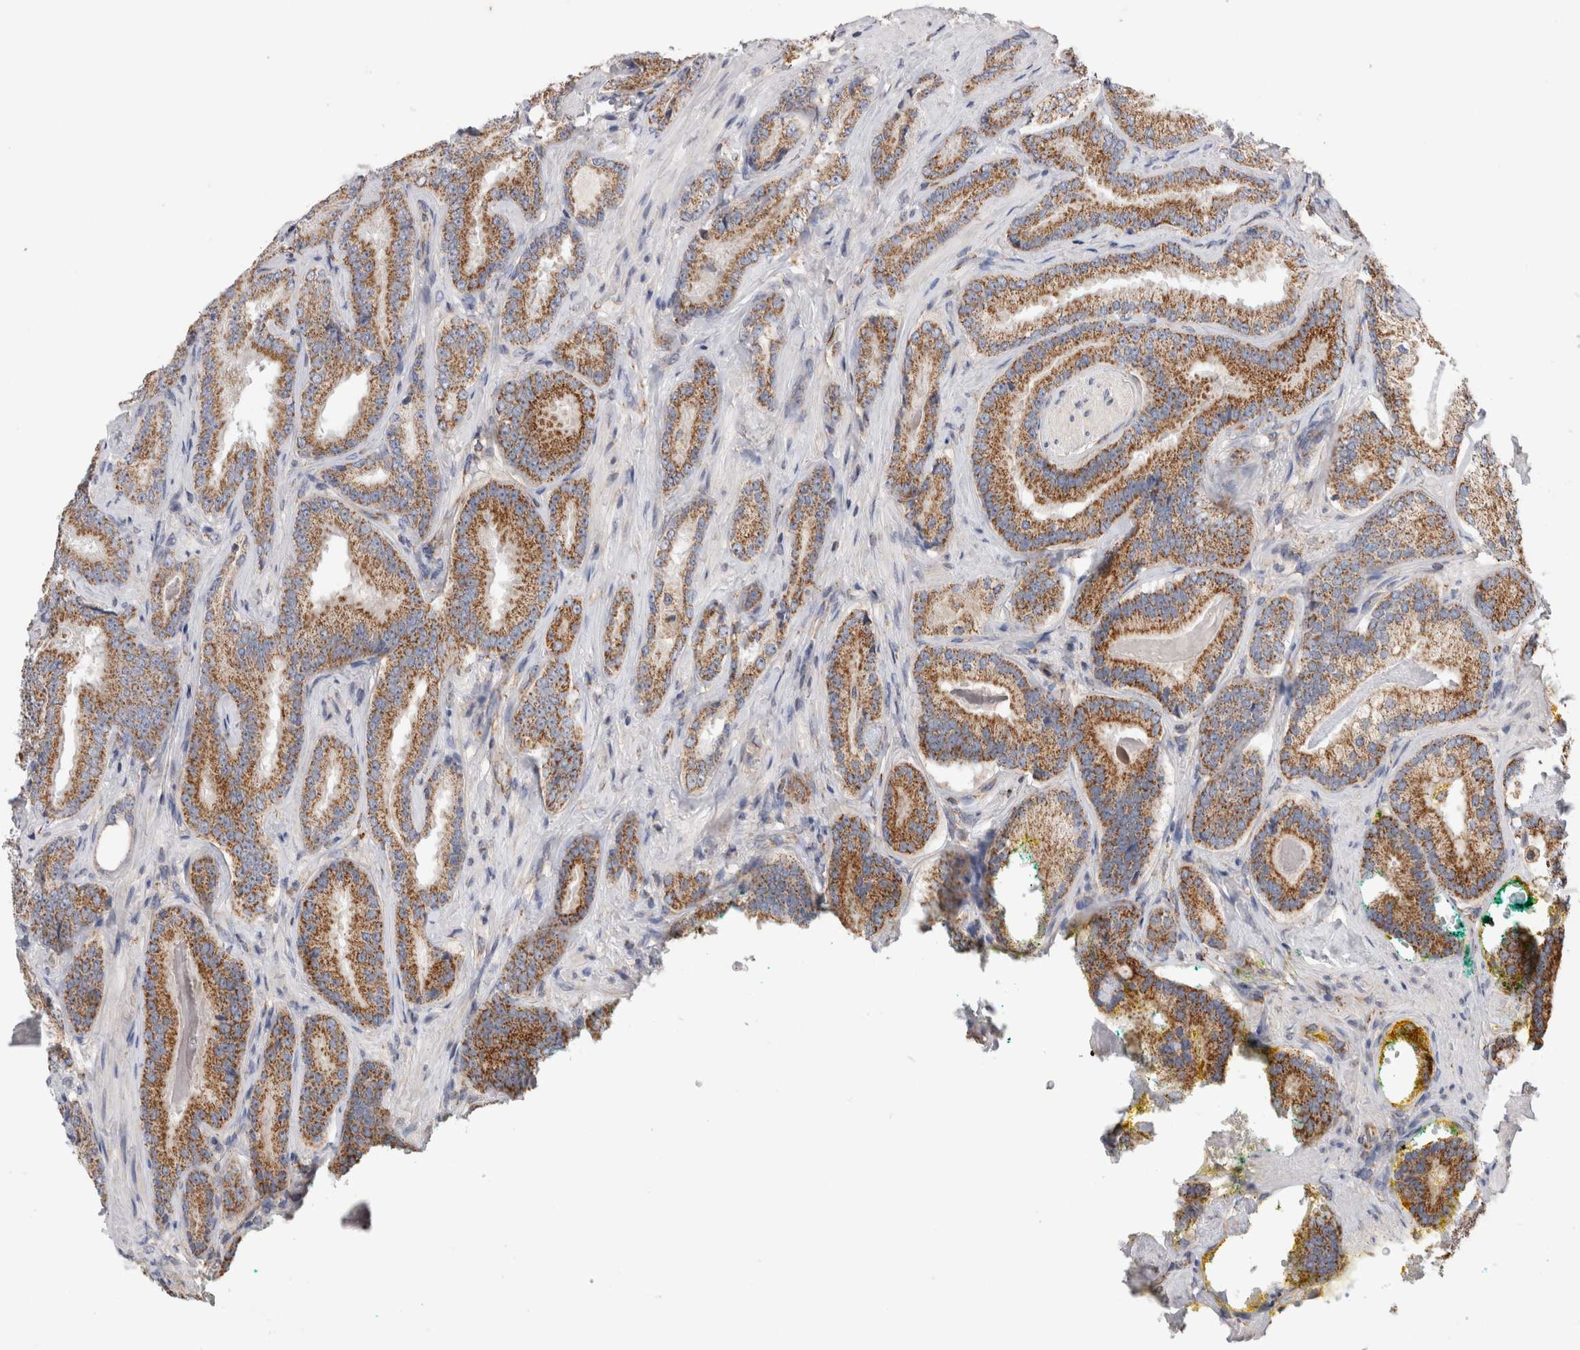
{"staining": {"intensity": "moderate", "quantity": ">75%", "location": "cytoplasmic/membranous"}, "tissue": "prostate cancer", "cell_type": "Tumor cells", "image_type": "cancer", "snomed": [{"axis": "morphology", "description": "Adenocarcinoma, Low grade"}, {"axis": "topography", "description": "Prostate"}], "caption": "Moderate cytoplasmic/membranous positivity for a protein is present in approximately >75% of tumor cells of prostate cancer (low-grade adenocarcinoma) using immunohistochemistry.", "gene": "IARS2", "patient": {"sex": "male", "age": 51}}